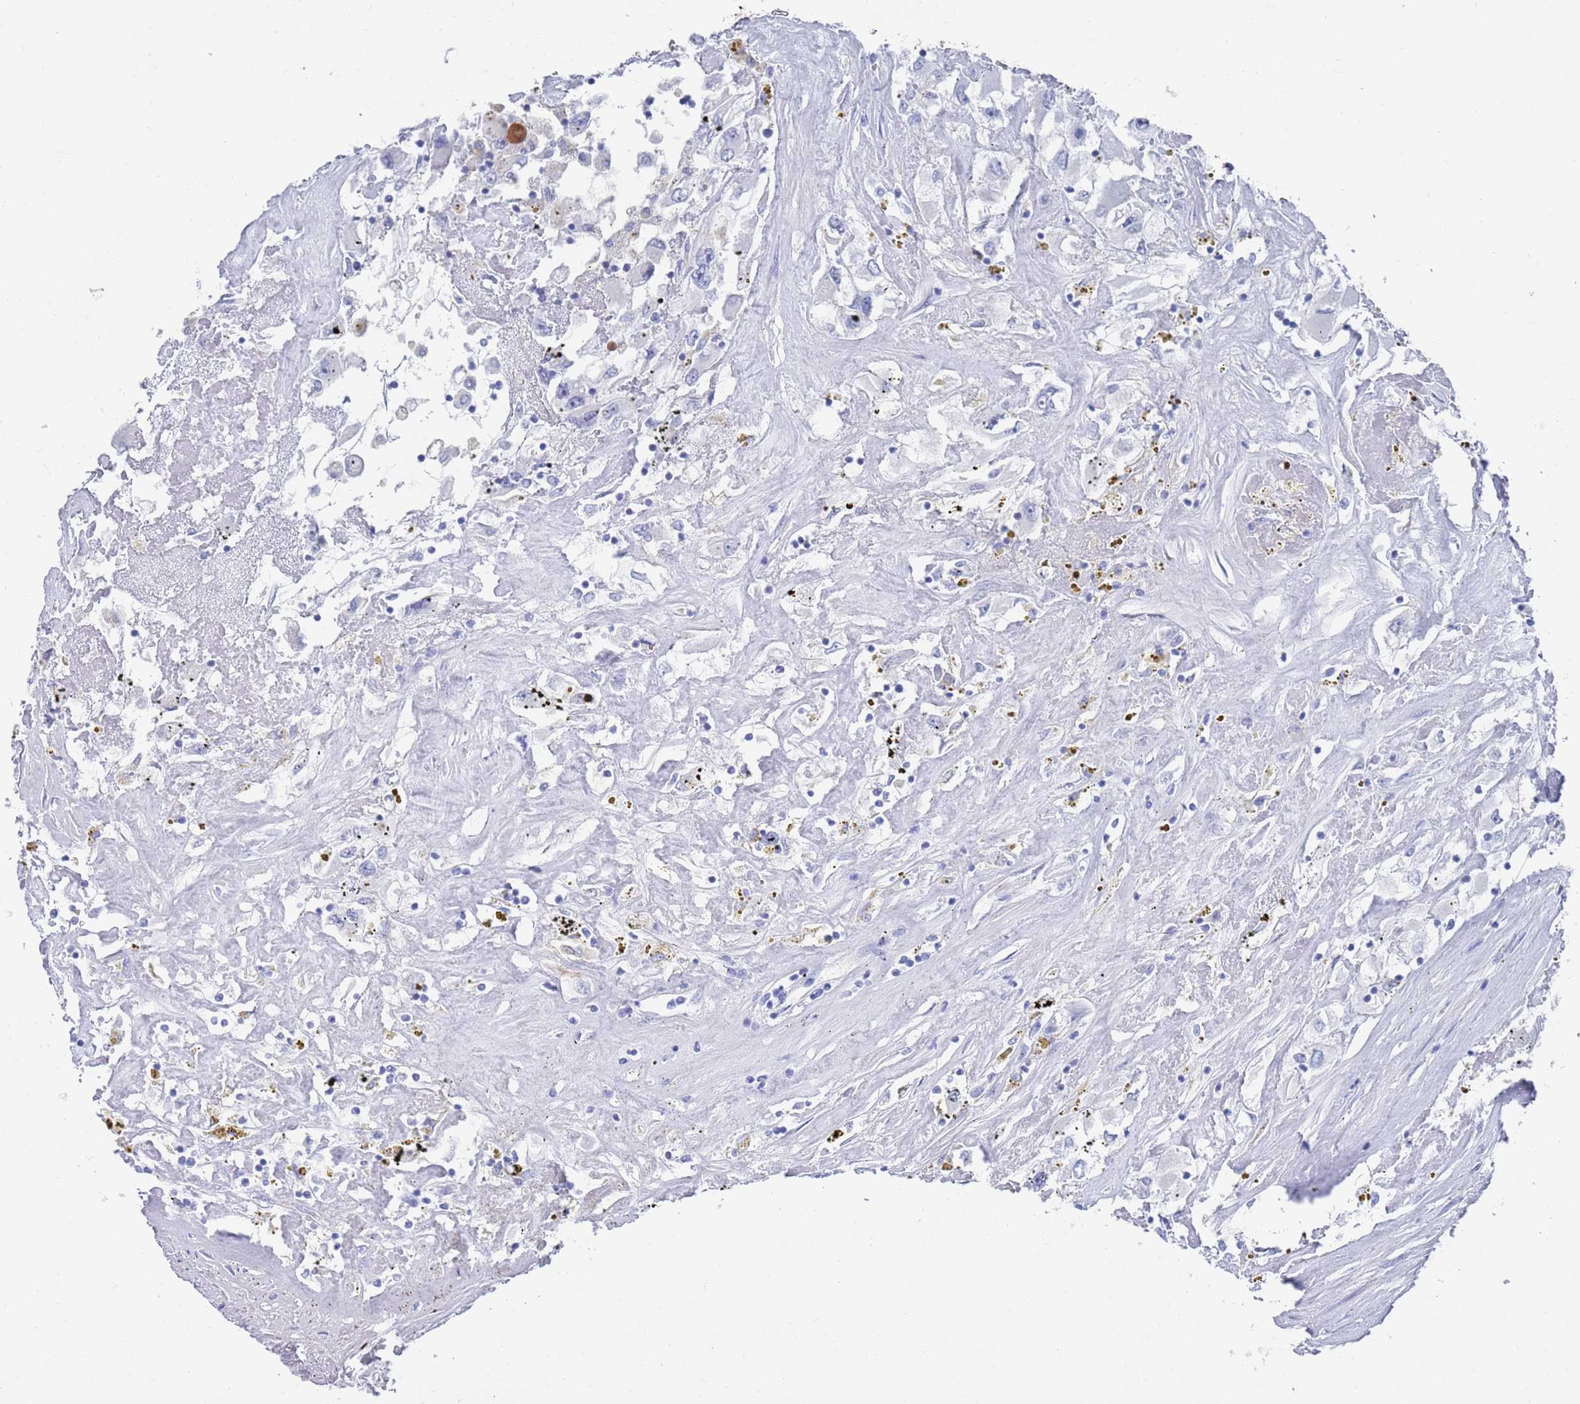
{"staining": {"intensity": "negative", "quantity": "none", "location": "none"}, "tissue": "renal cancer", "cell_type": "Tumor cells", "image_type": "cancer", "snomed": [{"axis": "morphology", "description": "Adenocarcinoma, NOS"}, {"axis": "topography", "description": "Kidney"}], "caption": "An IHC histopathology image of renal cancer is shown. There is no staining in tumor cells of renal cancer.", "gene": "MTMR2", "patient": {"sex": "female", "age": 52}}